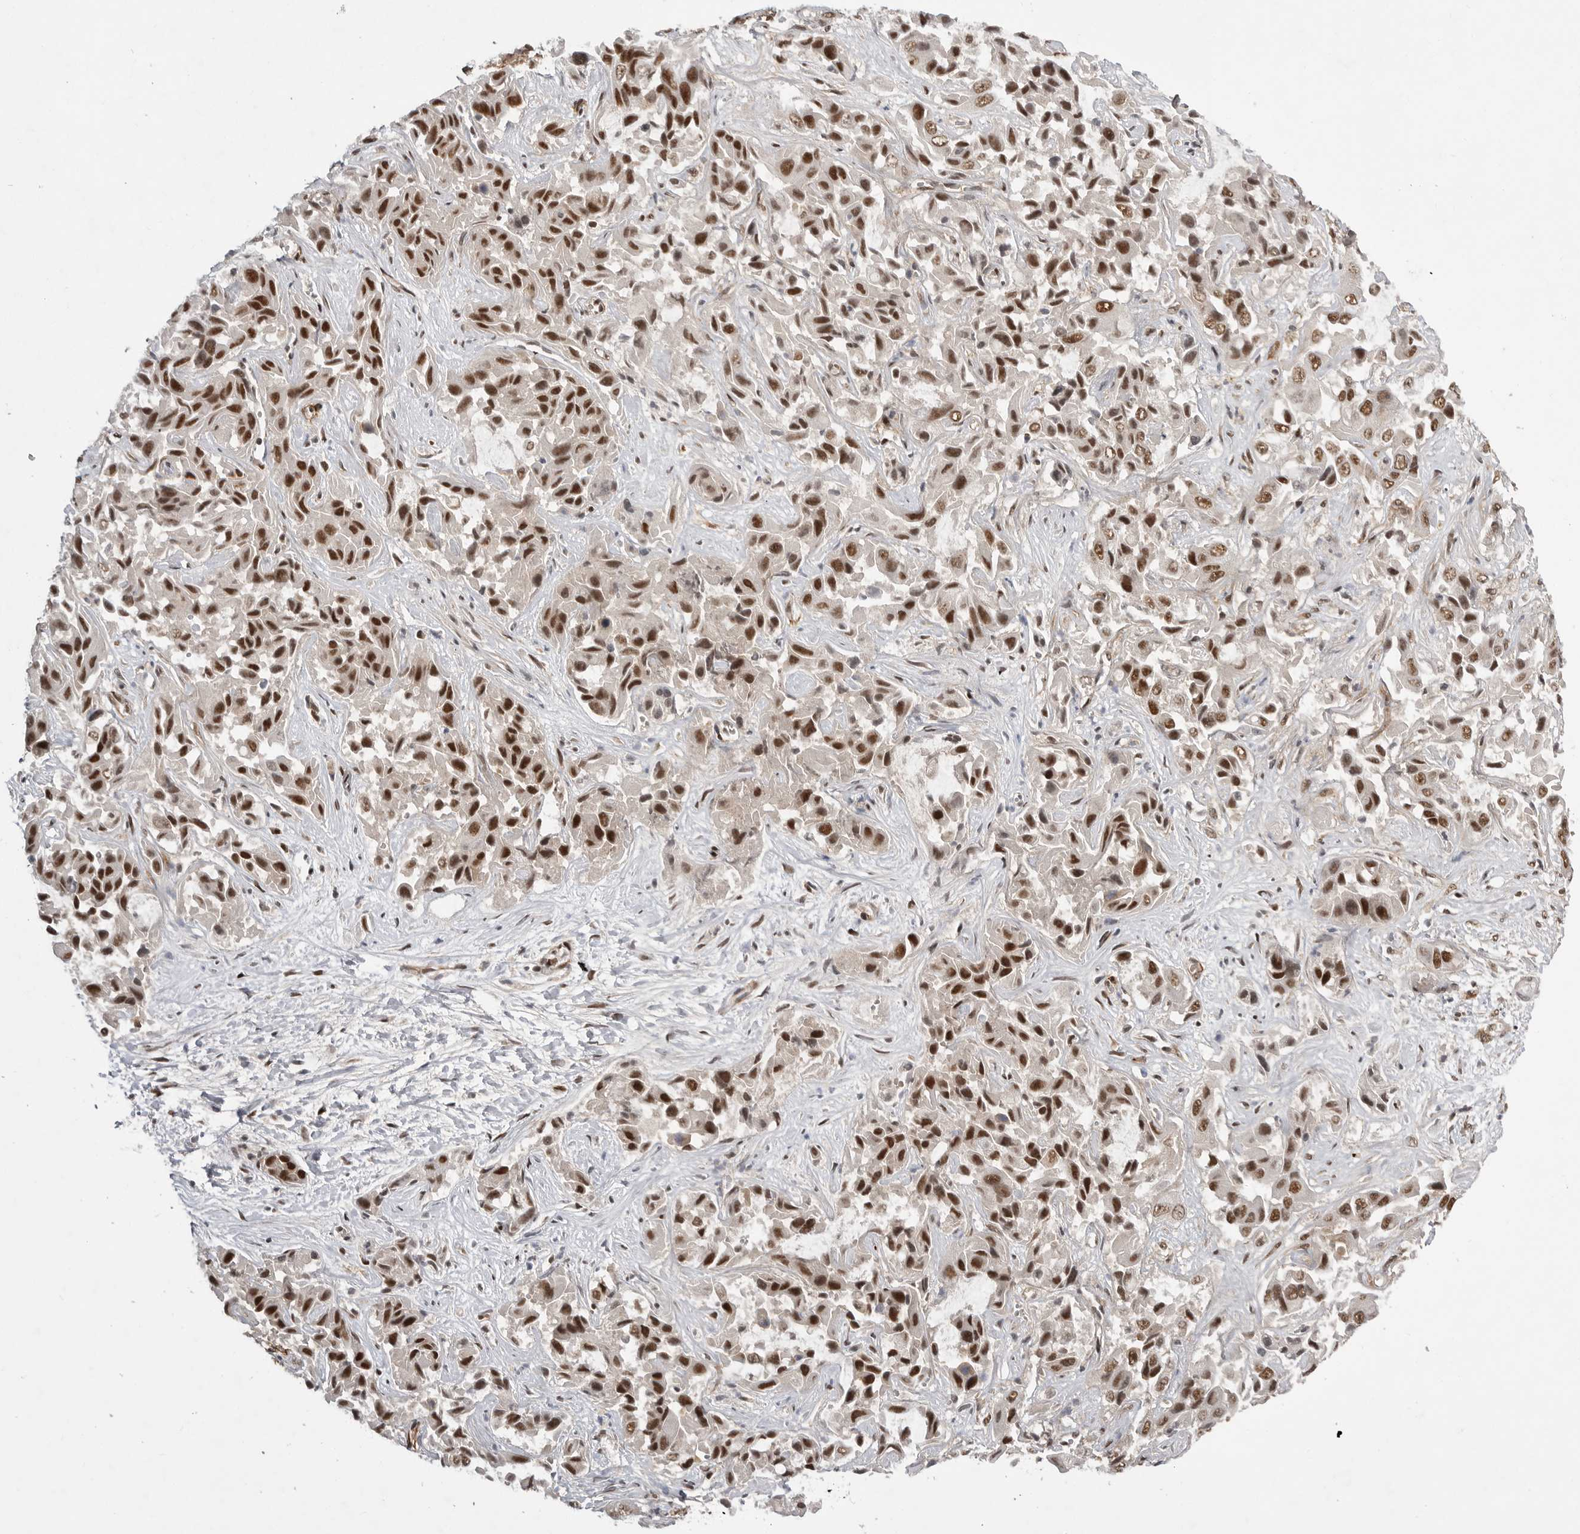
{"staining": {"intensity": "strong", "quantity": ">75%", "location": "nuclear"}, "tissue": "liver cancer", "cell_type": "Tumor cells", "image_type": "cancer", "snomed": [{"axis": "morphology", "description": "Cholangiocarcinoma"}, {"axis": "topography", "description": "Liver"}], "caption": "This photomicrograph reveals liver cholangiocarcinoma stained with immunohistochemistry (IHC) to label a protein in brown. The nuclear of tumor cells show strong positivity for the protein. Nuclei are counter-stained blue.", "gene": "PPP1R8", "patient": {"sex": "female", "age": 52}}